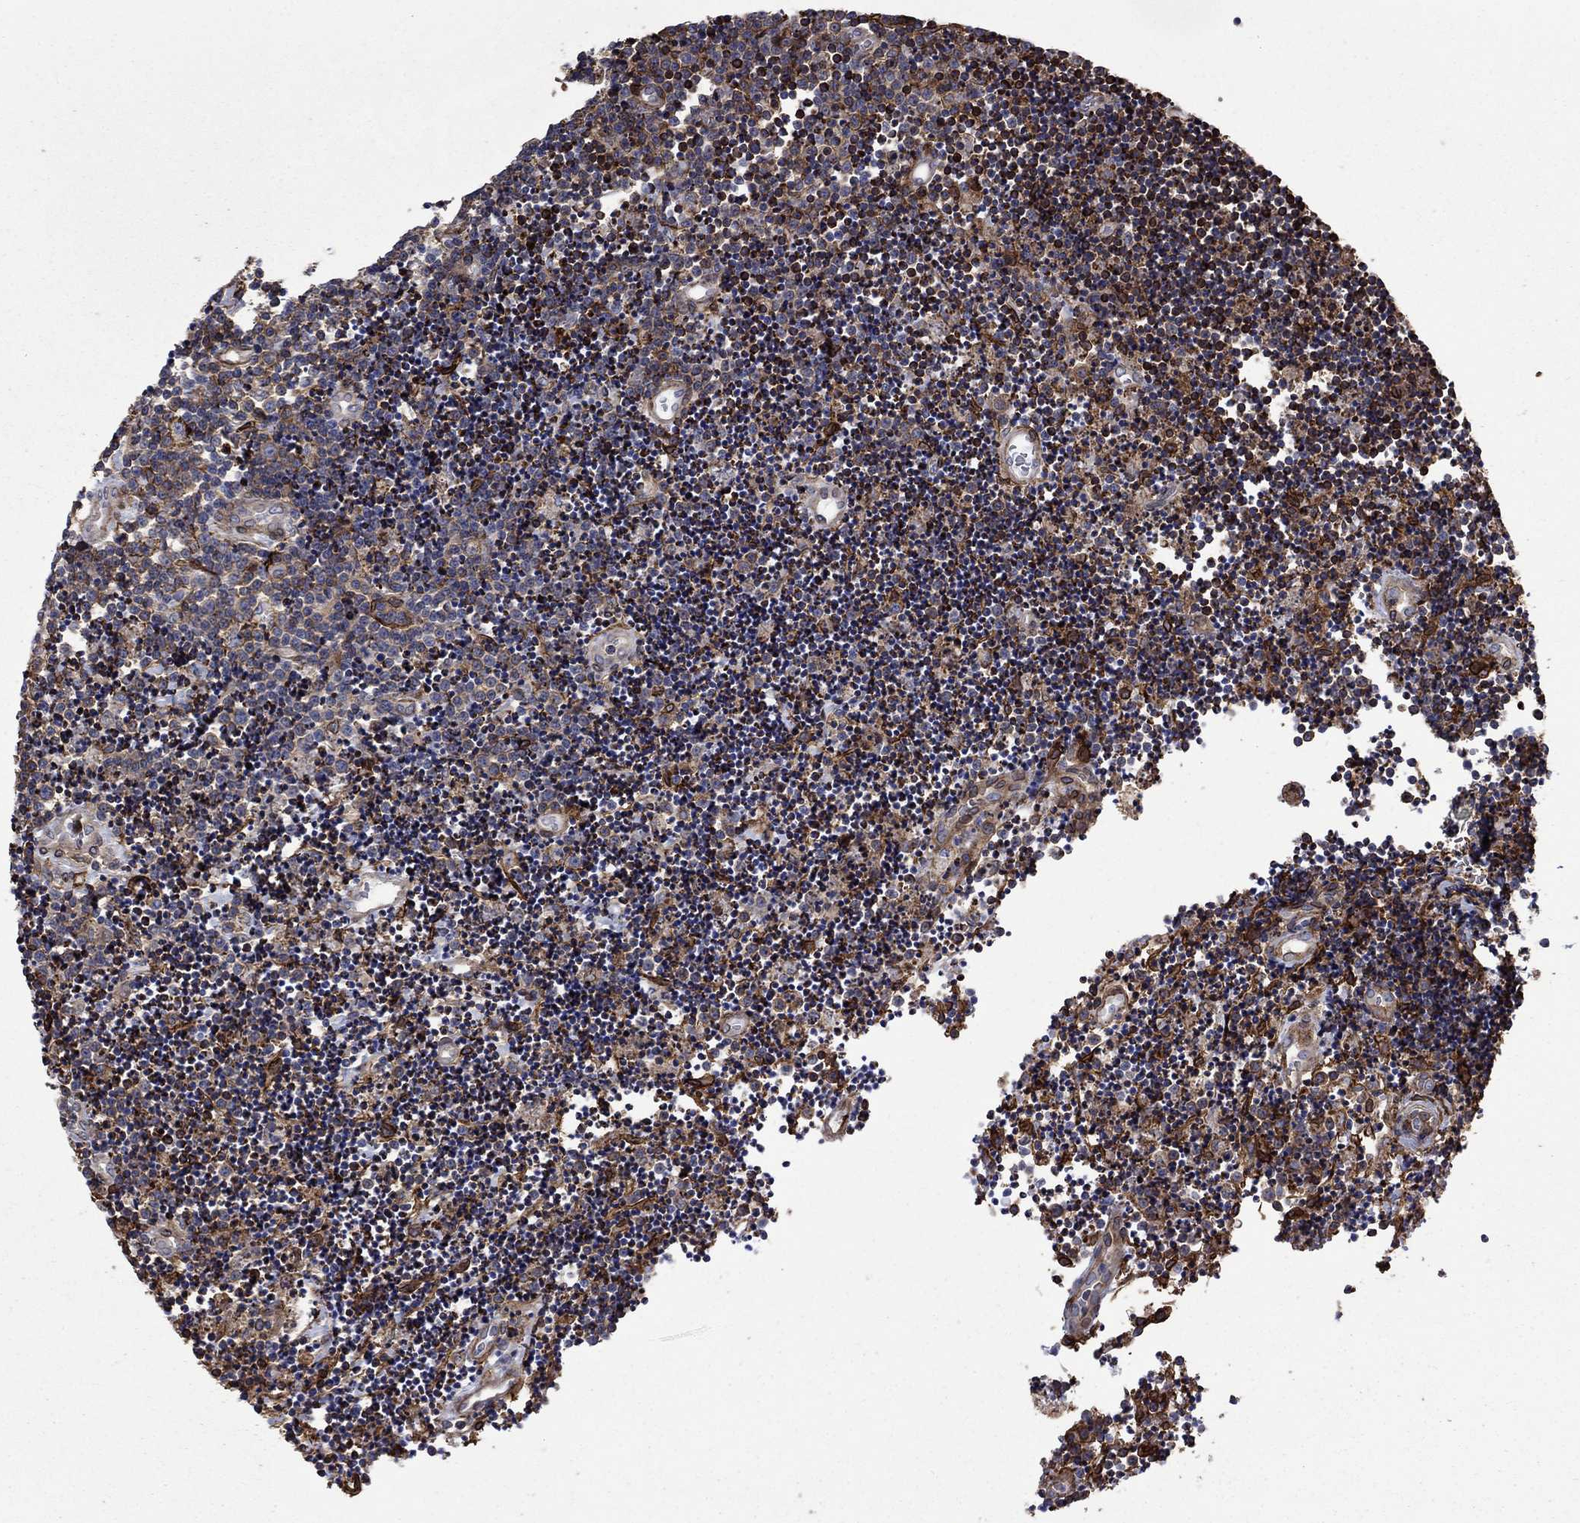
{"staining": {"intensity": "negative", "quantity": "none", "location": "none"}, "tissue": "lymphoma", "cell_type": "Tumor cells", "image_type": "cancer", "snomed": [{"axis": "morphology", "description": "Malignant lymphoma, non-Hodgkin's type, Low grade"}, {"axis": "topography", "description": "Brain"}], "caption": "Tumor cells are negative for brown protein staining in lymphoma.", "gene": "PLAU", "patient": {"sex": "female", "age": 66}}